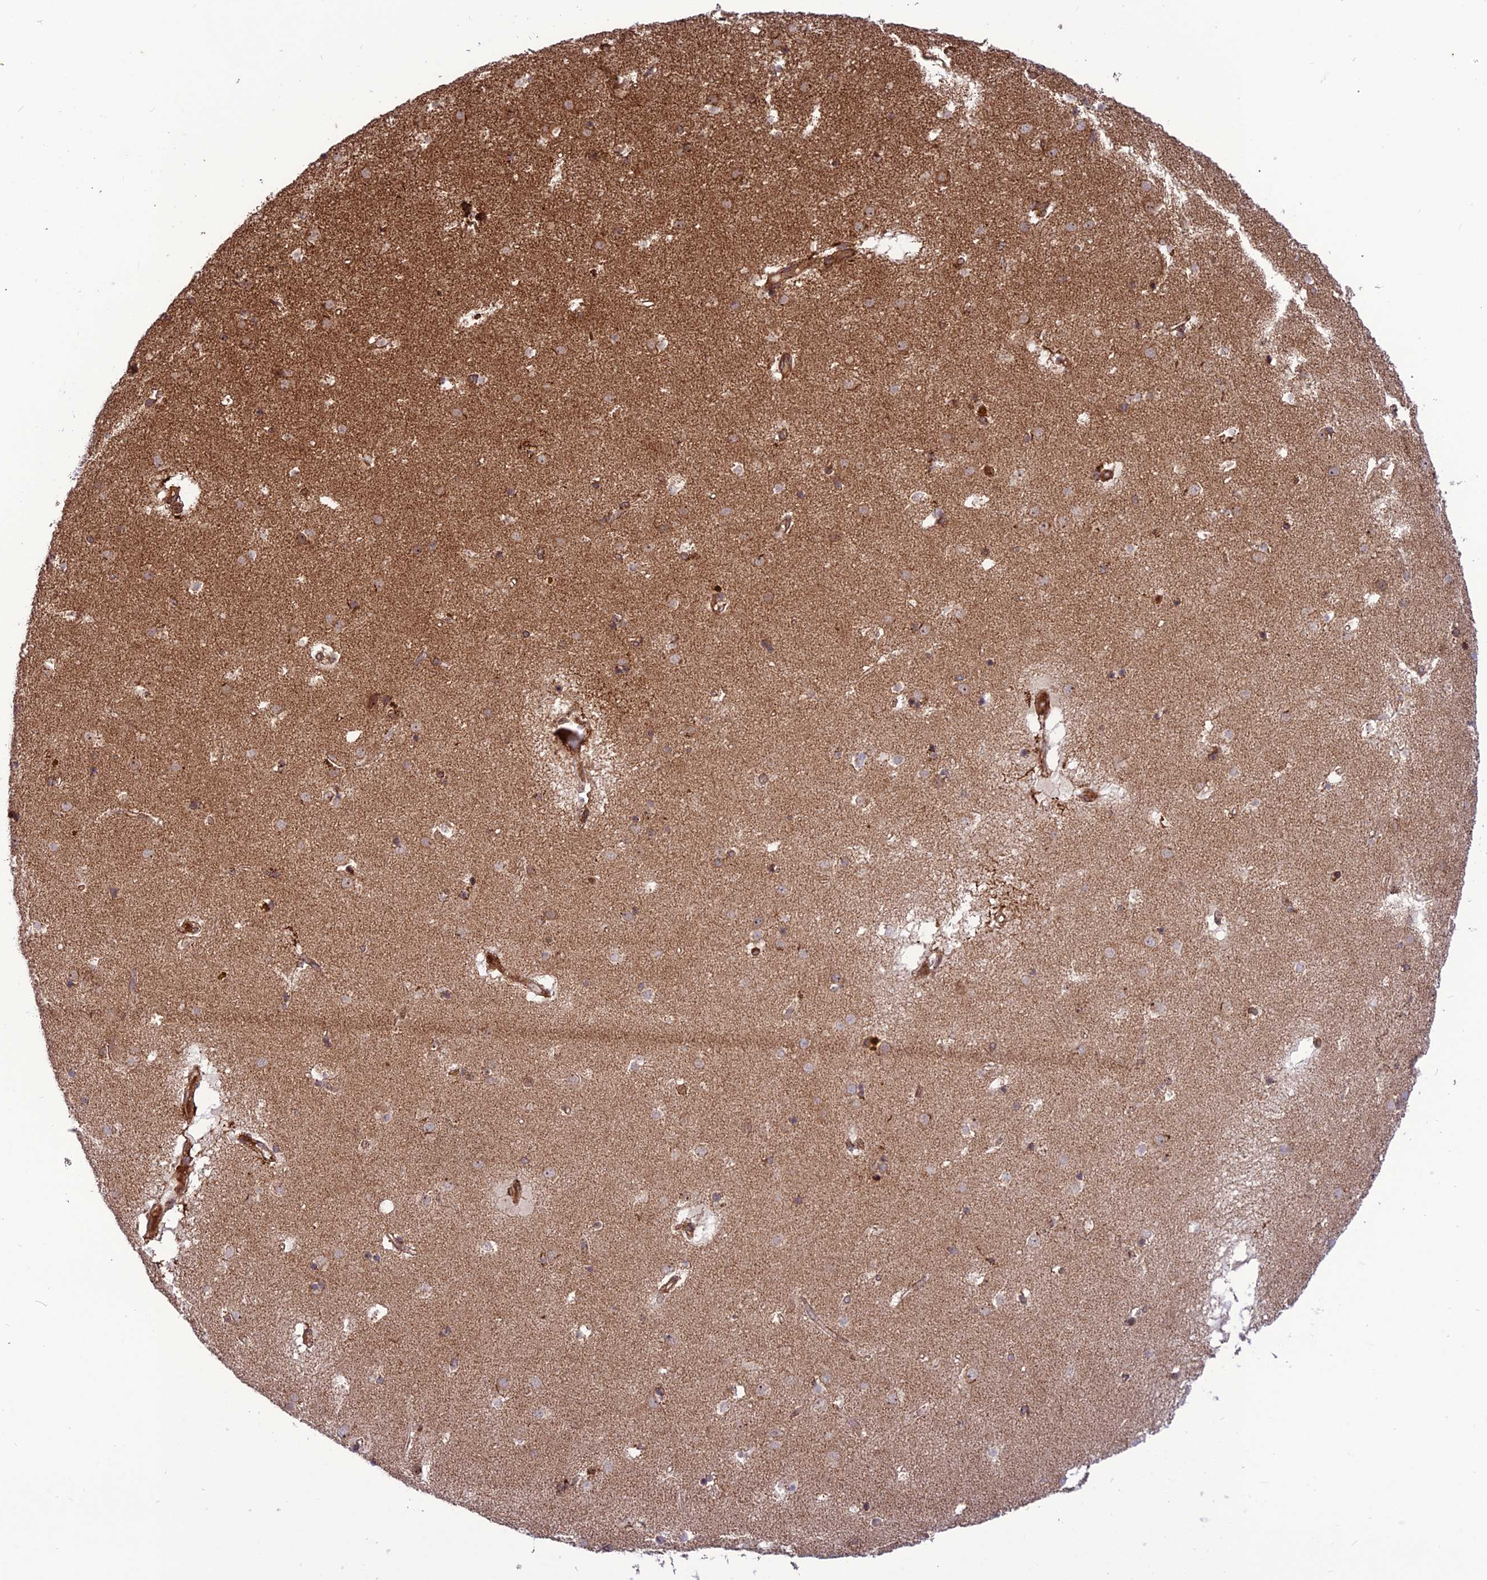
{"staining": {"intensity": "moderate", "quantity": "25%-75%", "location": "cytoplasmic/membranous"}, "tissue": "caudate", "cell_type": "Glial cells", "image_type": "normal", "snomed": [{"axis": "morphology", "description": "Normal tissue, NOS"}, {"axis": "topography", "description": "Lateral ventricle wall"}], "caption": "Immunohistochemistry (IHC) staining of unremarkable caudate, which reveals medium levels of moderate cytoplasmic/membranous staining in approximately 25%-75% of glial cells indicating moderate cytoplasmic/membranous protein expression. The staining was performed using DAB (3,3'-diaminobenzidine) (brown) for protein detection and nuclei were counterstained in hematoxylin (blue).", "gene": "CRTAP", "patient": {"sex": "male", "age": 70}}